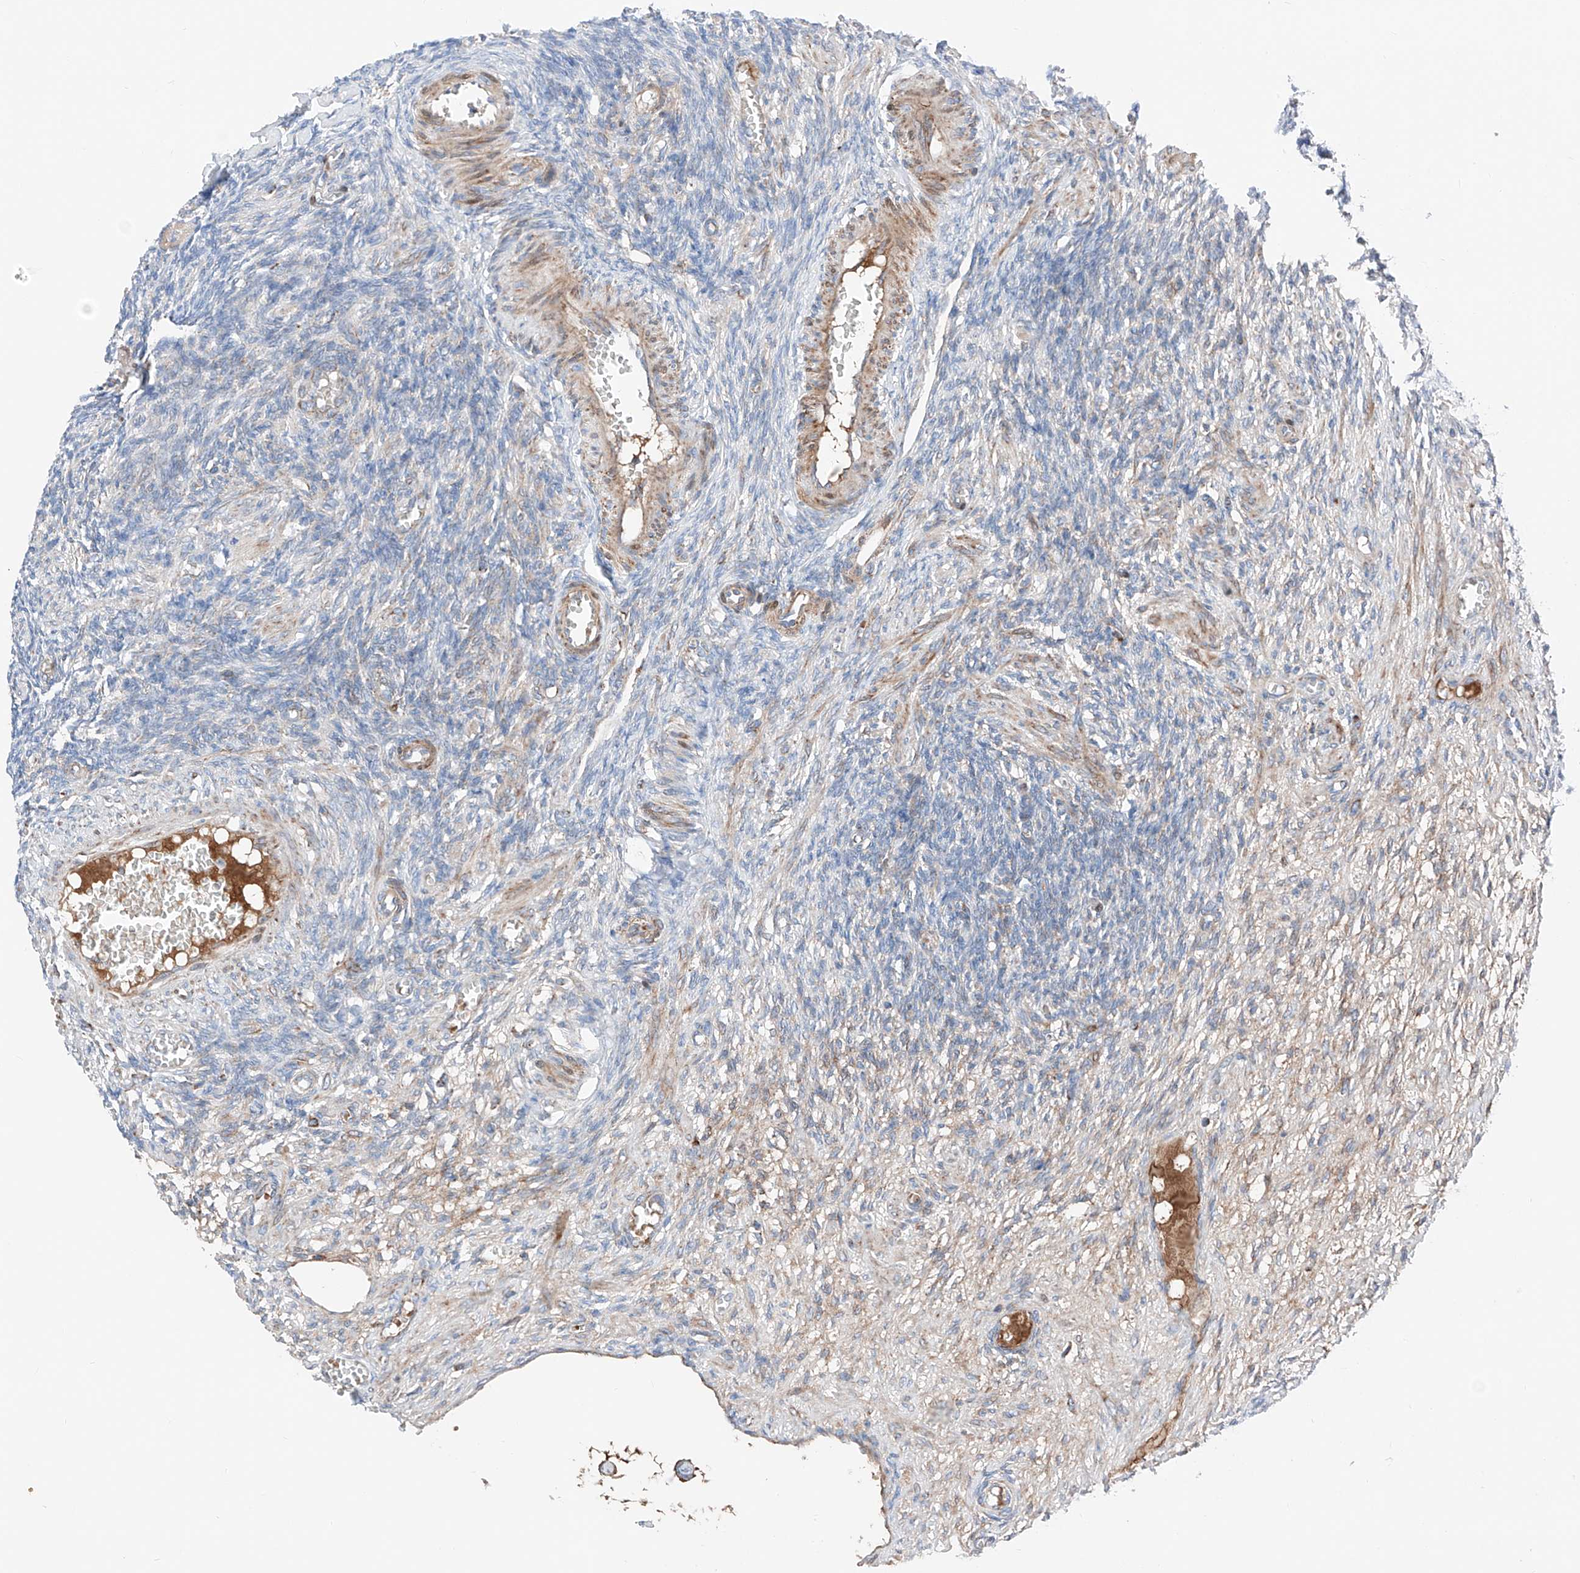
{"staining": {"intensity": "weak", "quantity": "<25%", "location": "cytoplasmic/membranous"}, "tissue": "ovary", "cell_type": "Ovarian stroma cells", "image_type": "normal", "snomed": [{"axis": "morphology", "description": "Normal tissue, NOS"}, {"axis": "topography", "description": "Ovary"}], "caption": "This is an immunohistochemistry photomicrograph of unremarkable ovary. There is no expression in ovarian stroma cells.", "gene": "MRAP", "patient": {"sex": "female", "age": 27}}